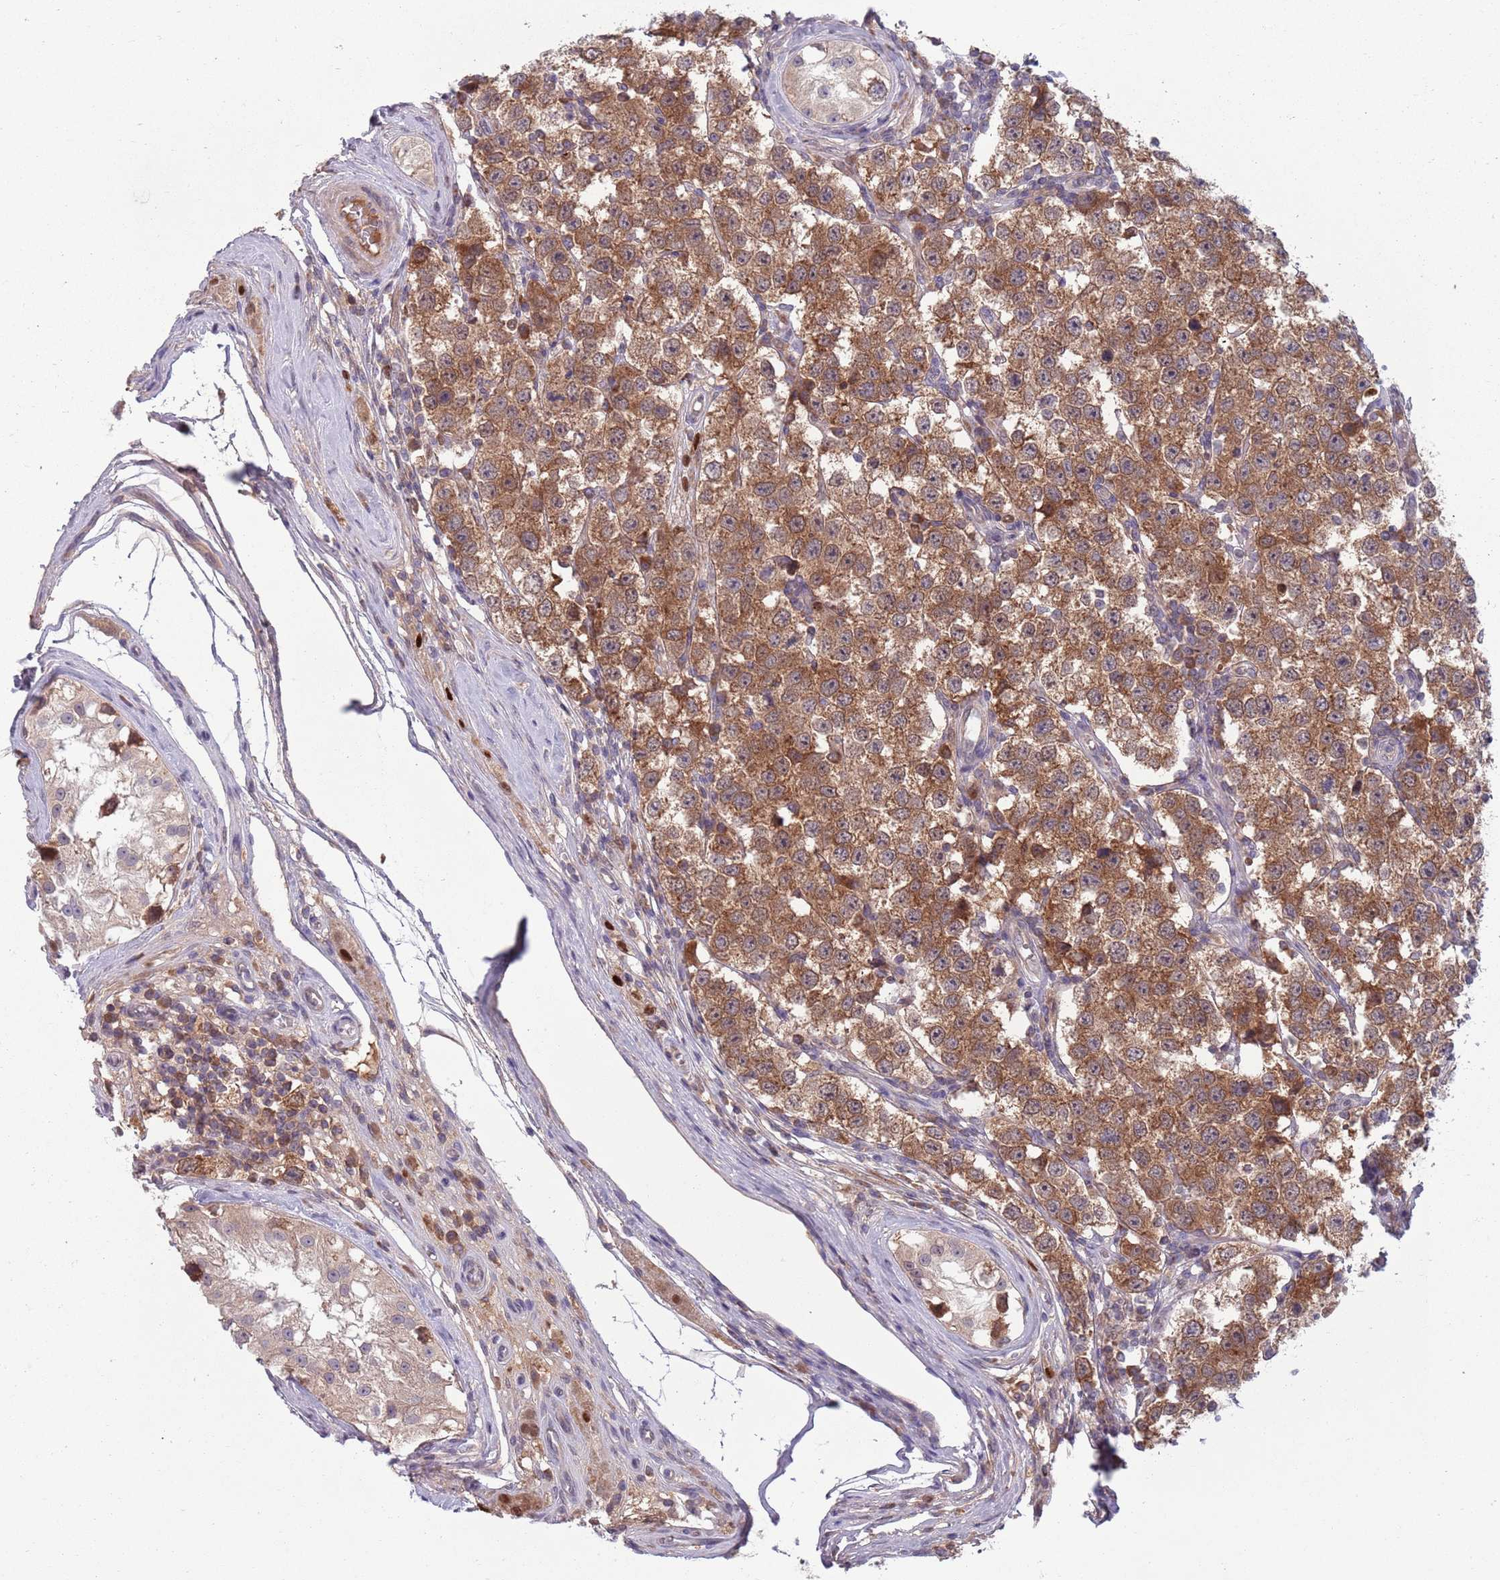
{"staining": {"intensity": "moderate", "quantity": ">75%", "location": "cytoplasmic/membranous"}, "tissue": "testis cancer", "cell_type": "Tumor cells", "image_type": "cancer", "snomed": [{"axis": "morphology", "description": "Seminoma, NOS"}, {"axis": "topography", "description": "Testis"}], "caption": "Tumor cells display moderate cytoplasmic/membranous expression in approximately >75% of cells in seminoma (testis). (IHC, brightfield microscopy, high magnification).", "gene": "TYW1", "patient": {"sex": "male", "age": 34}}